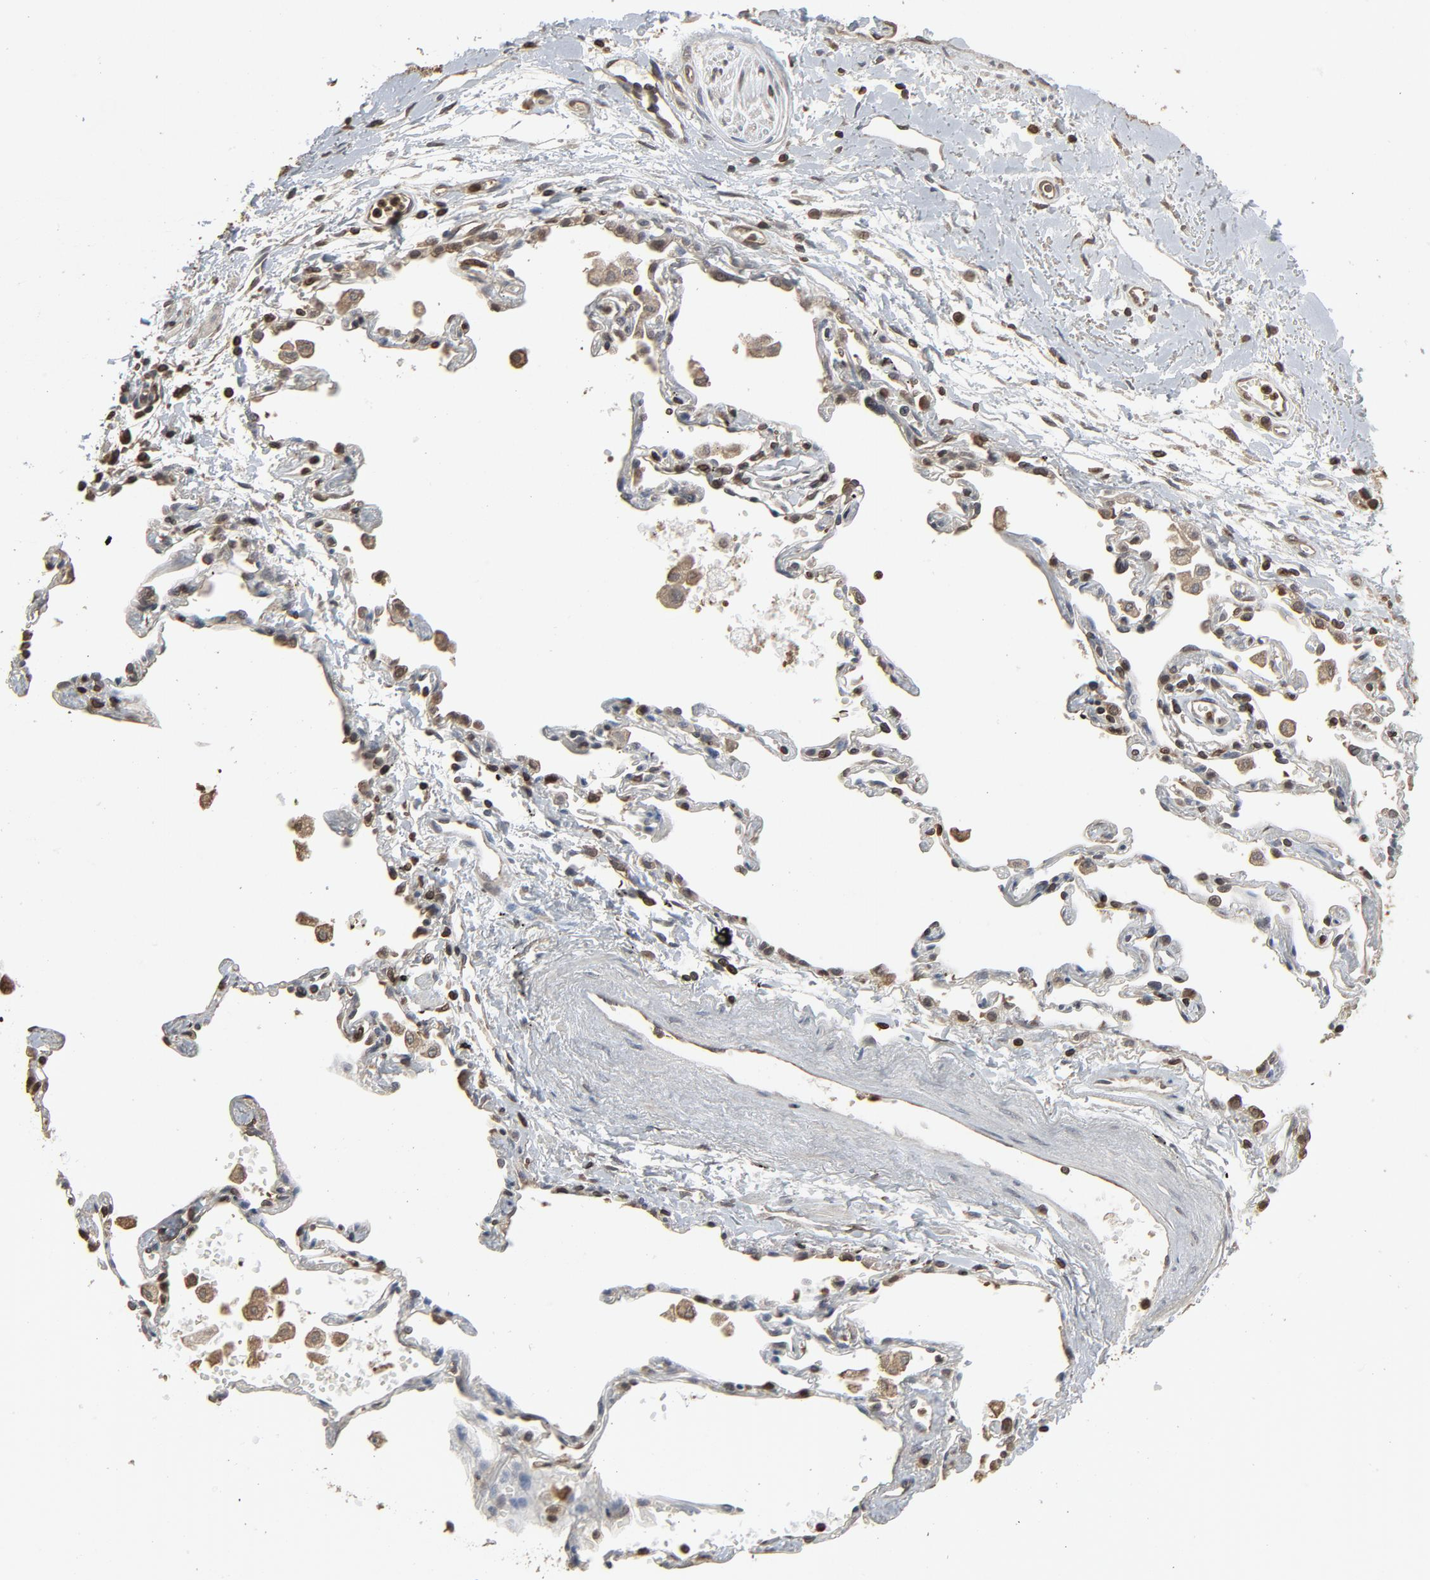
{"staining": {"intensity": "moderate", "quantity": ">75%", "location": "cytoplasmic/membranous,nuclear"}, "tissue": "adipose tissue", "cell_type": "Adipocytes", "image_type": "normal", "snomed": [{"axis": "morphology", "description": "Normal tissue, NOS"}, {"axis": "morphology", "description": "Adenocarcinoma, NOS"}, {"axis": "topography", "description": "Cartilage tissue"}, {"axis": "topography", "description": "Bronchus"}, {"axis": "topography", "description": "Lung"}], "caption": "Brown immunohistochemical staining in normal human adipose tissue shows moderate cytoplasmic/membranous,nuclear staining in about >75% of adipocytes. Nuclei are stained in blue.", "gene": "UBE2D1", "patient": {"sex": "female", "age": 67}}